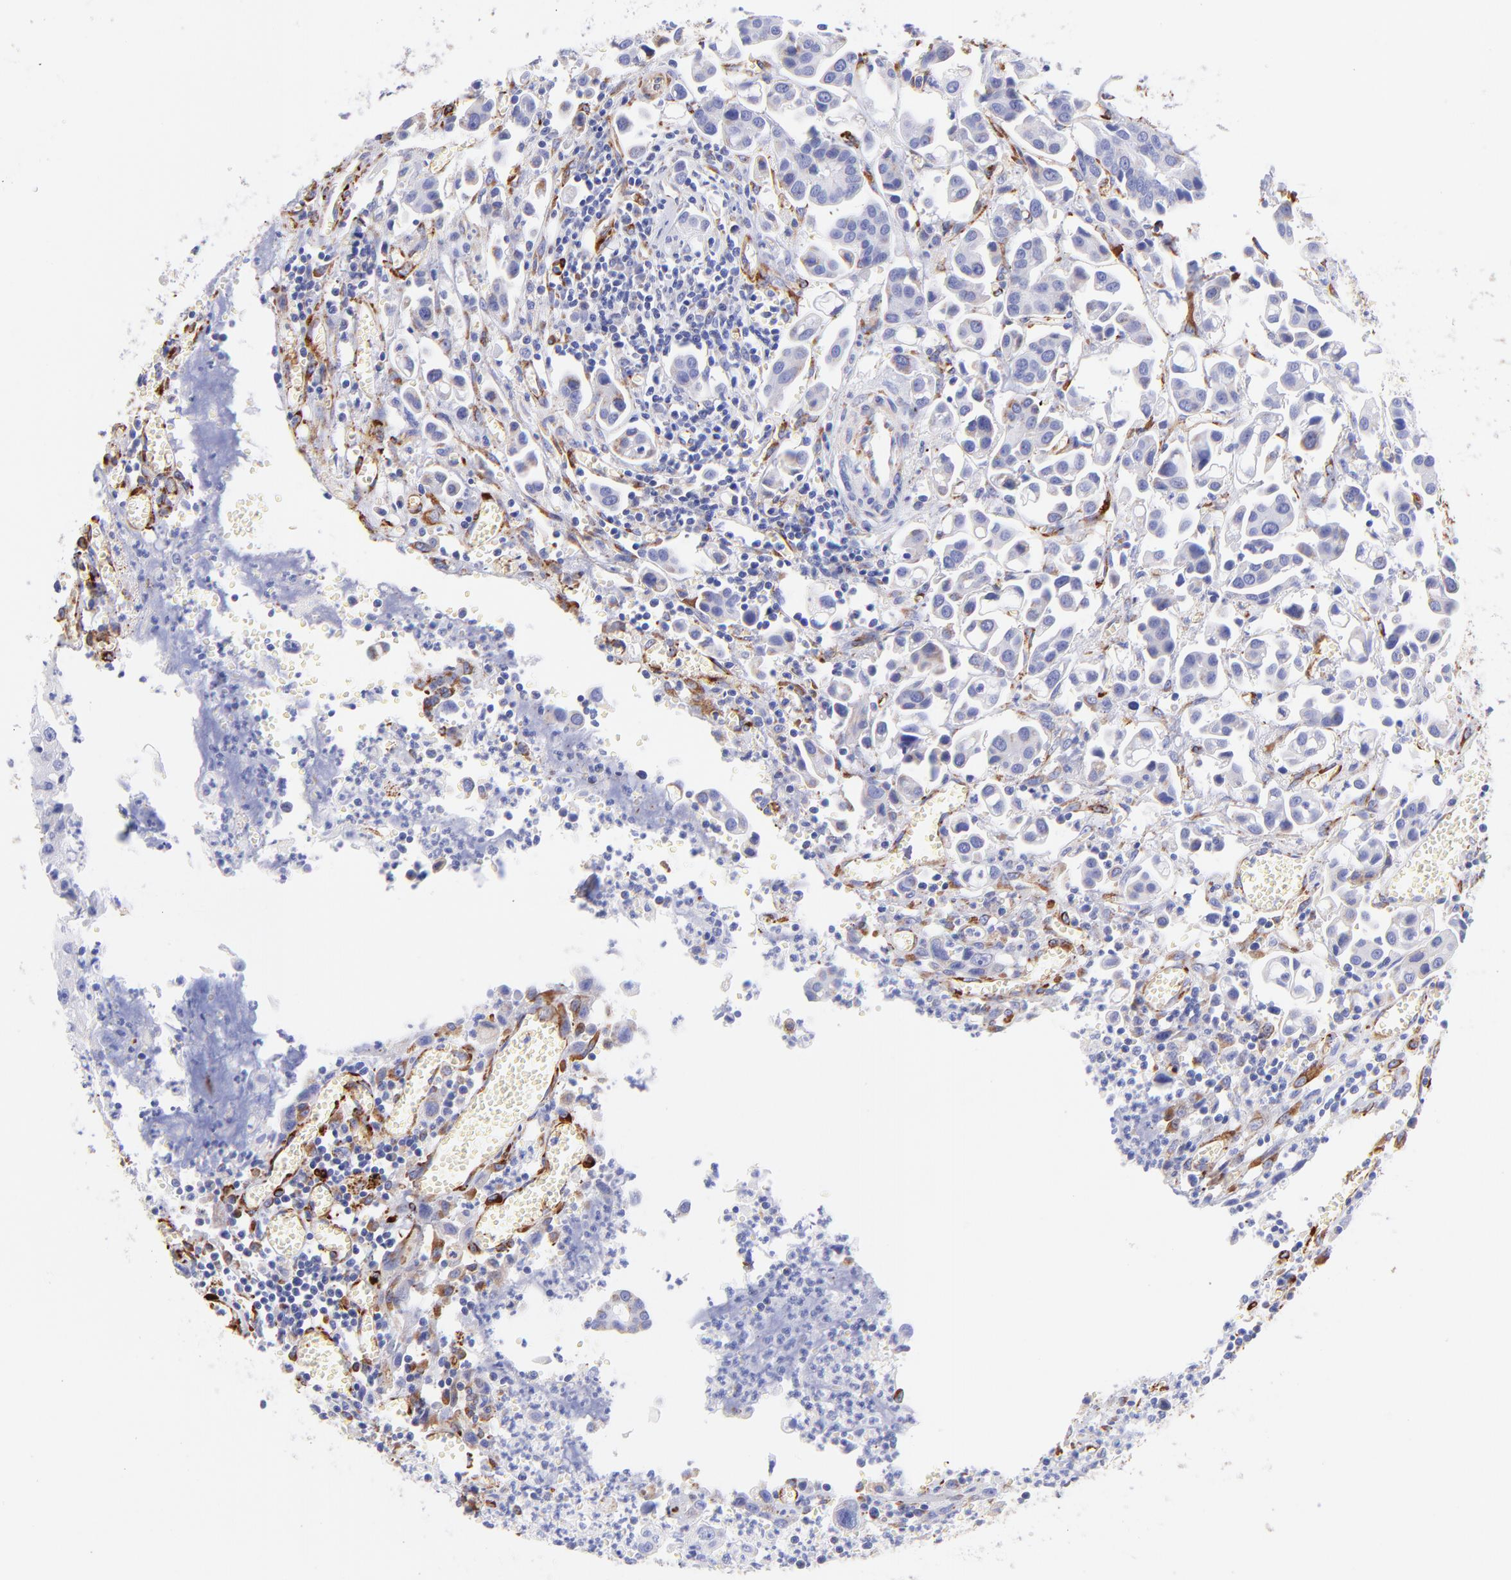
{"staining": {"intensity": "weak", "quantity": "<25%", "location": "cytoplasmic/membranous"}, "tissue": "urothelial cancer", "cell_type": "Tumor cells", "image_type": "cancer", "snomed": [{"axis": "morphology", "description": "Urothelial carcinoma, High grade"}, {"axis": "topography", "description": "Urinary bladder"}], "caption": "Tumor cells are negative for brown protein staining in urothelial cancer.", "gene": "SPARC", "patient": {"sex": "male", "age": 66}}